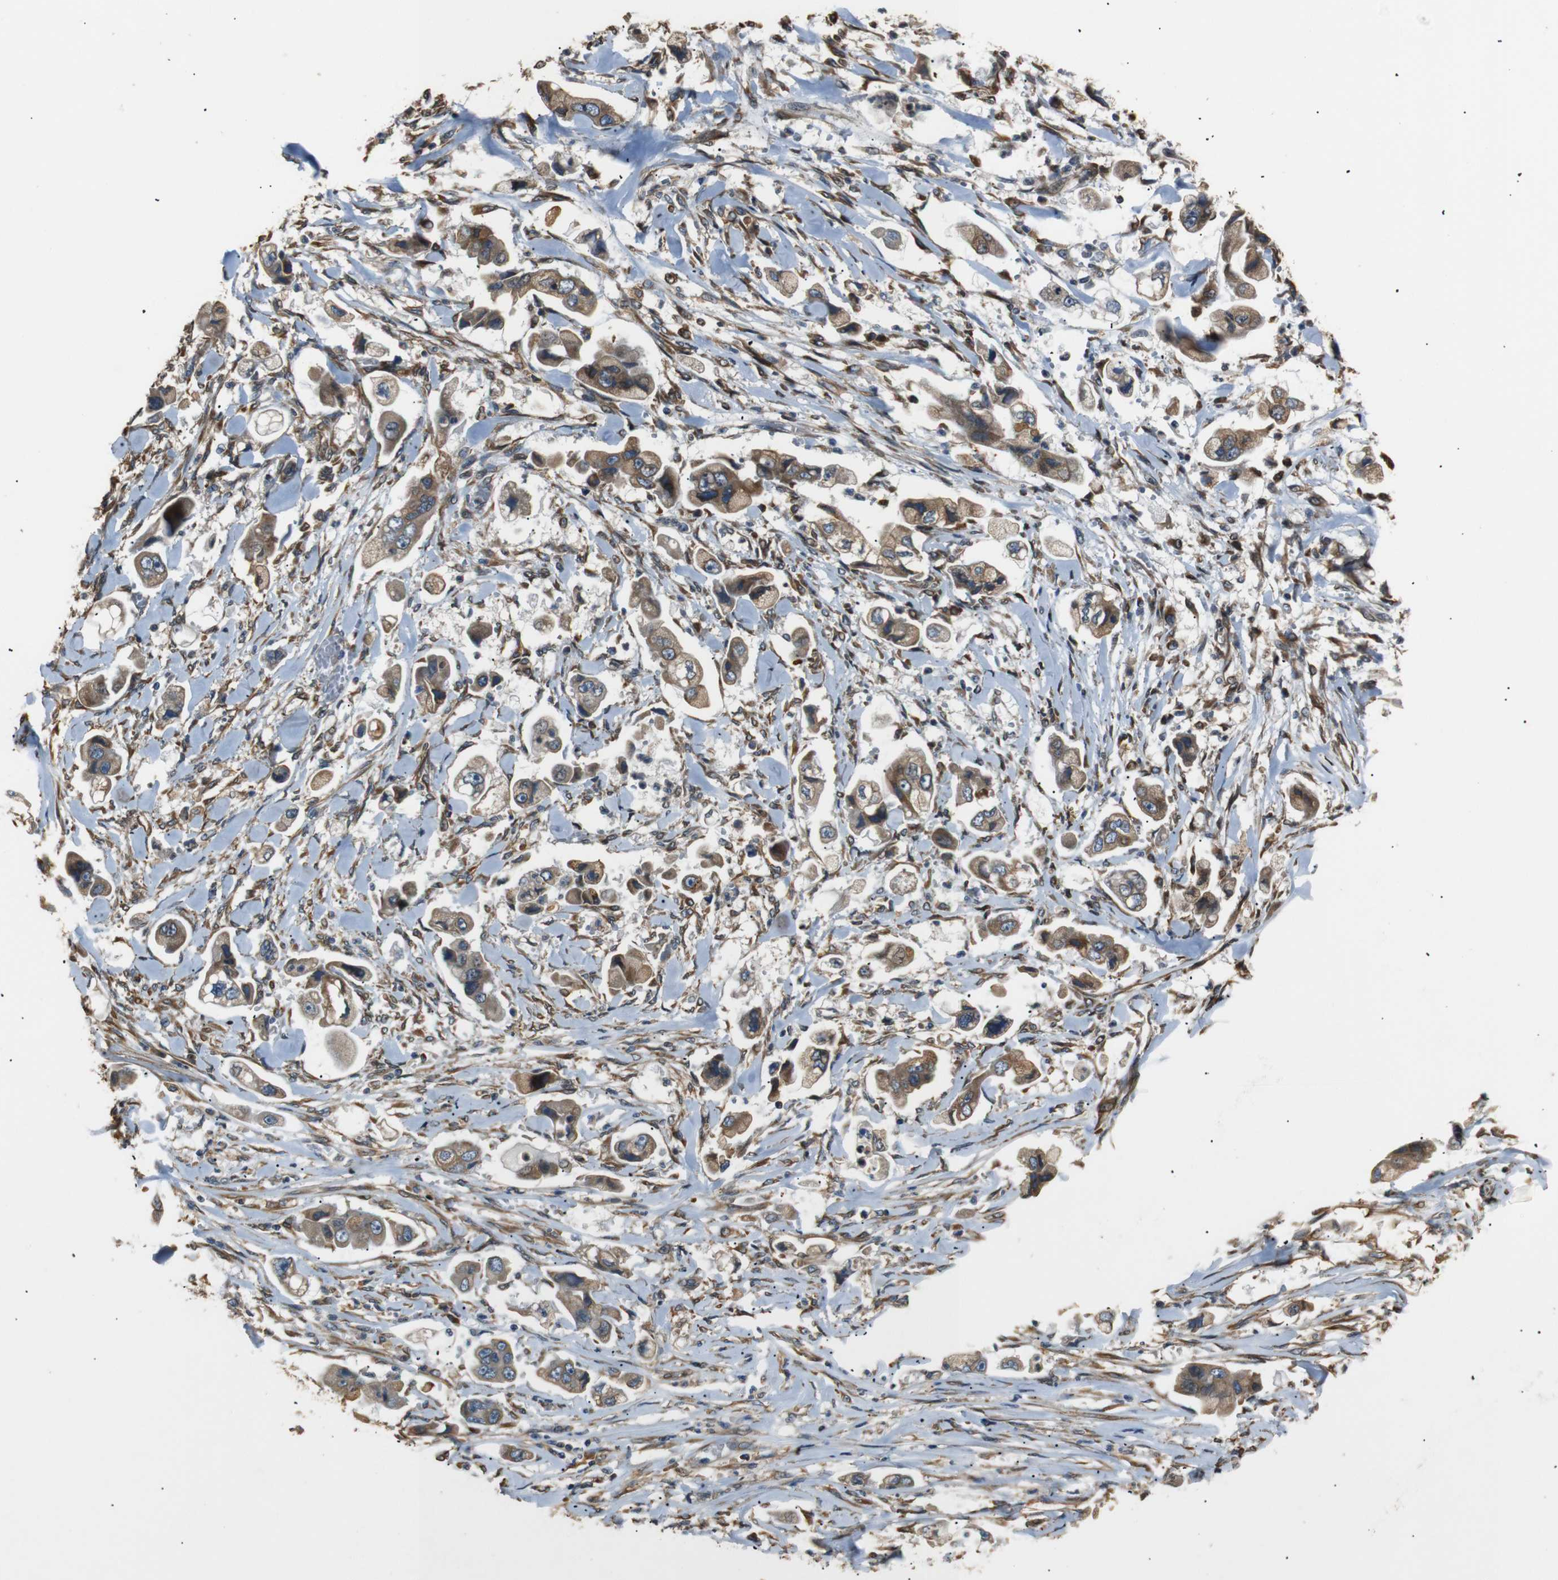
{"staining": {"intensity": "moderate", "quantity": ">75%", "location": "cytoplasmic/membranous"}, "tissue": "stomach cancer", "cell_type": "Tumor cells", "image_type": "cancer", "snomed": [{"axis": "morphology", "description": "Adenocarcinoma, NOS"}, {"axis": "topography", "description": "Stomach"}], "caption": "Moderate cytoplasmic/membranous positivity is seen in approximately >75% of tumor cells in adenocarcinoma (stomach).", "gene": "TMED2", "patient": {"sex": "male", "age": 62}}